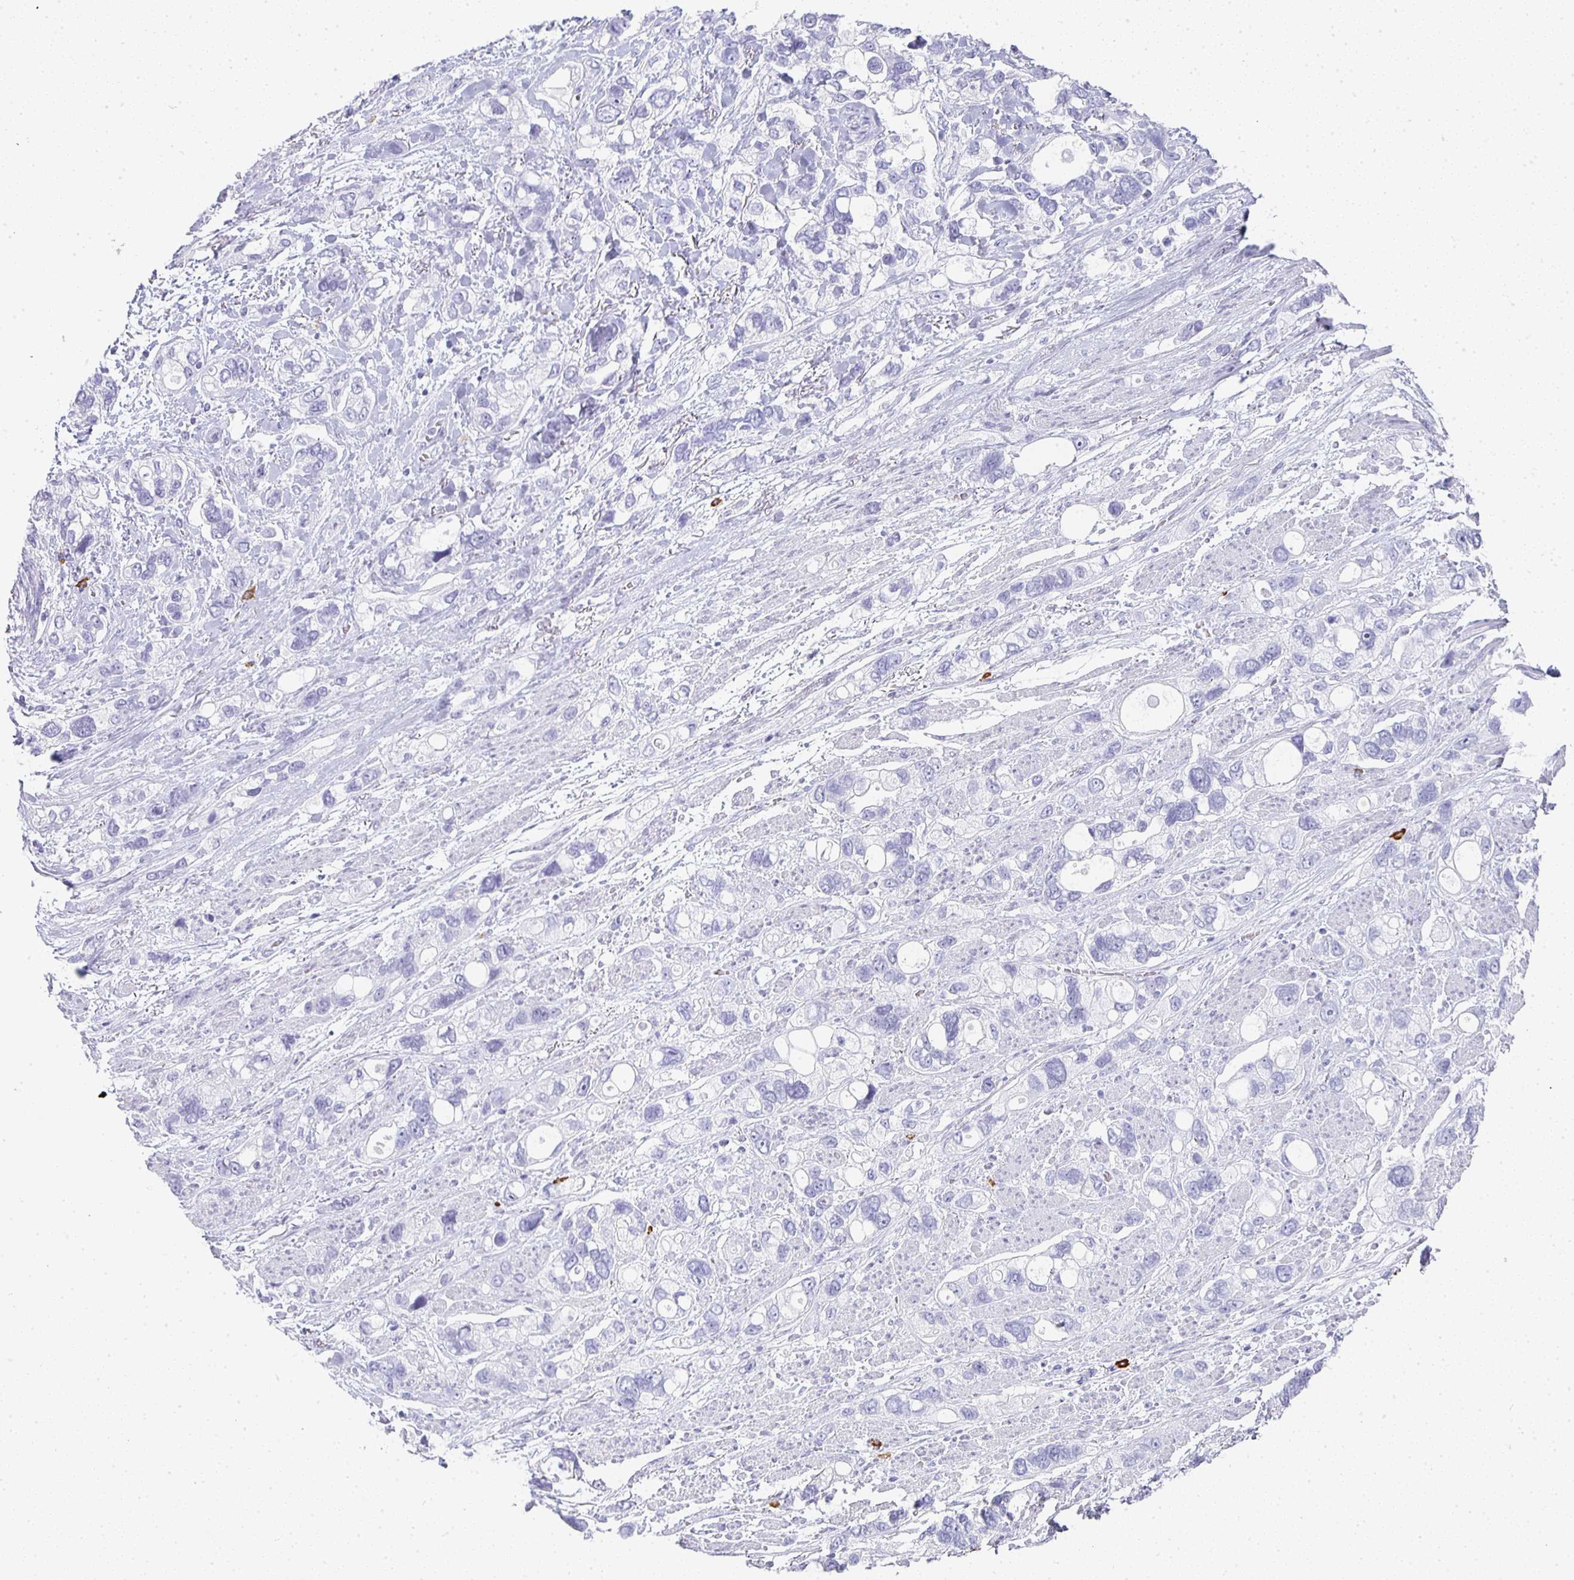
{"staining": {"intensity": "negative", "quantity": "none", "location": "none"}, "tissue": "stomach cancer", "cell_type": "Tumor cells", "image_type": "cancer", "snomed": [{"axis": "morphology", "description": "Adenocarcinoma, NOS"}, {"axis": "topography", "description": "Stomach, upper"}], "caption": "This image is of stomach adenocarcinoma stained with IHC to label a protein in brown with the nuclei are counter-stained blue. There is no positivity in tumor cells.", "gene": "TPSD1", "patient": {"sex": "female", "age": 81}}